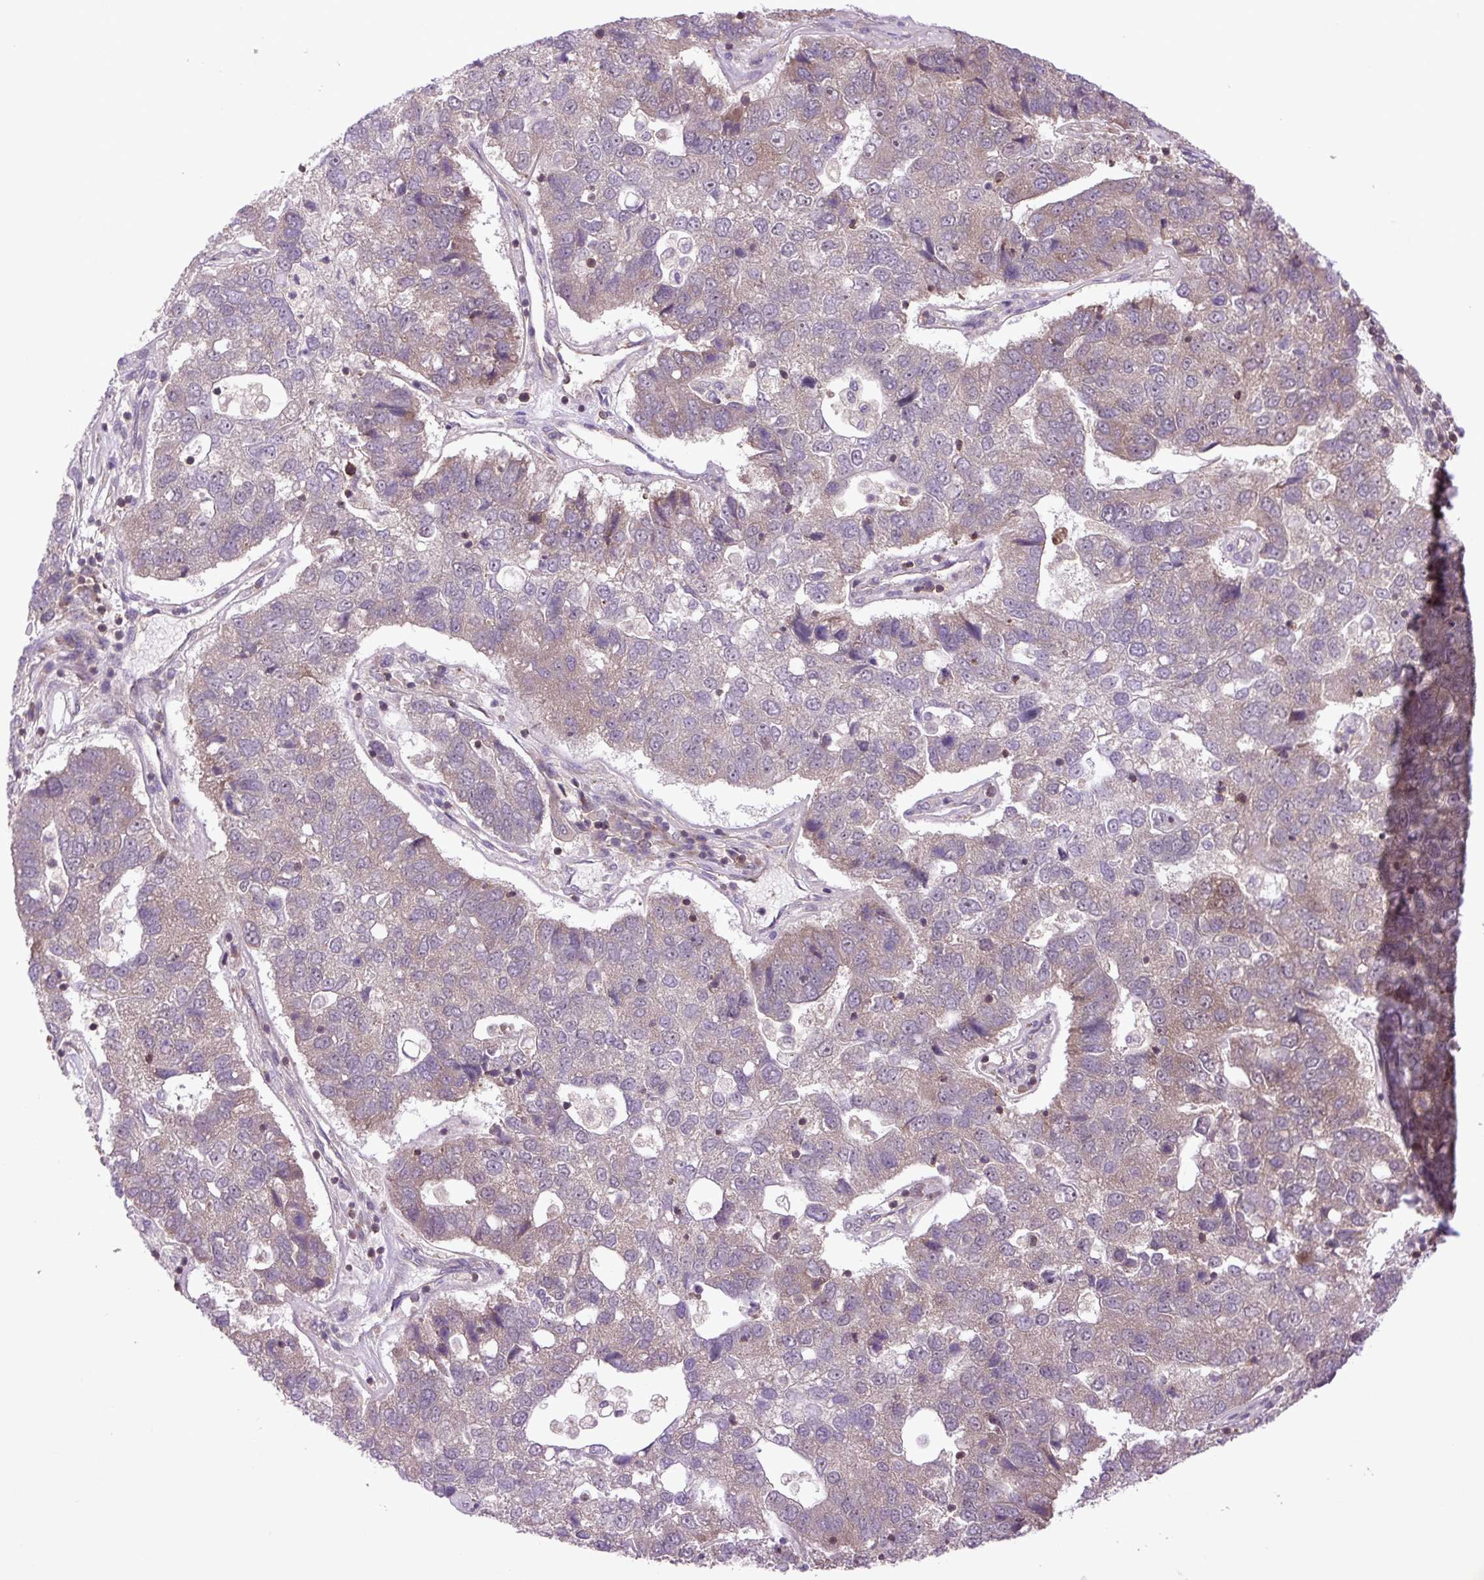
{"staining": {"intensity": "weak", "quantity": "25%-75%", "location": "cytoplasmic/membranous"}, "tissue": "pancreatic cancer", "cell_type": "Tumor cells", "image_type": "cancer", "snomed": [{"axis": "morphology", "description": "Adenocarcinoma, NOS"}, {"axis": "topography", "description": "Pancreas"}], "caption": "IHC (DAB) staining of pancreatic adenocarcinoma displays weak cytoplasmic/membranous protein staining in approximately 25%-75% of tumor cells.", "gene": "PLCG1", "patient": {"sex": "female", "age": 61}}